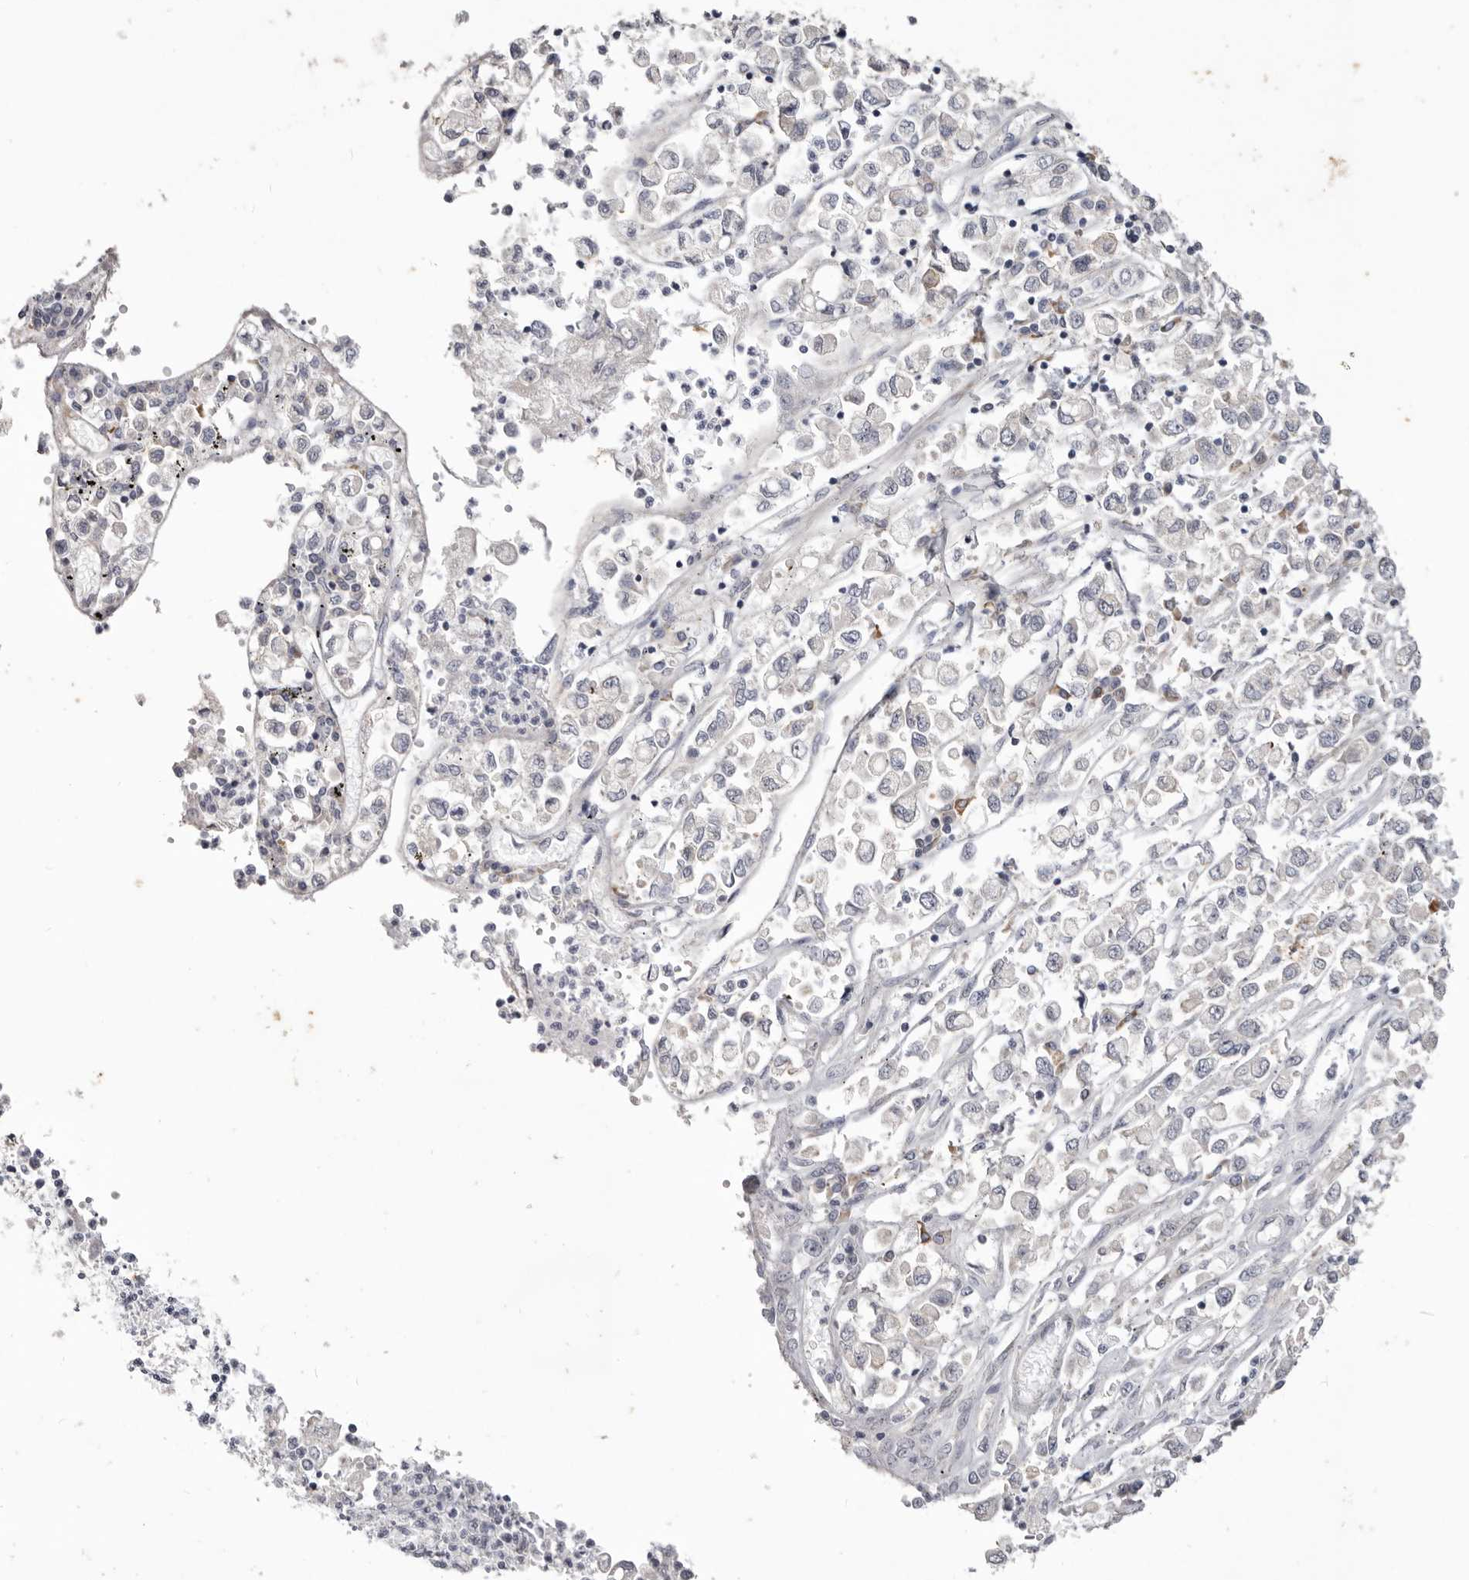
{"staining": {"intensity": "negative", "quantity": "none", "location": "none"}, "tissue": "stomach cancer", "cell_type": "Tumor cells", "image_type": "cancer", "snomed": [{"axis": "morphology", "description": "Adenocarcinoma, NOS"}, {"axis": "topography", "description": "Stomach"}], "caption": "IHC photomicrograph of neoplastic tissue: human stomach cancer stained with DAB (3,3'-diaminobenzidine) shows no significant protein expression in tumor cells.", "gene": "WDR77", "patient": {"sex": "female", "age": 76}}